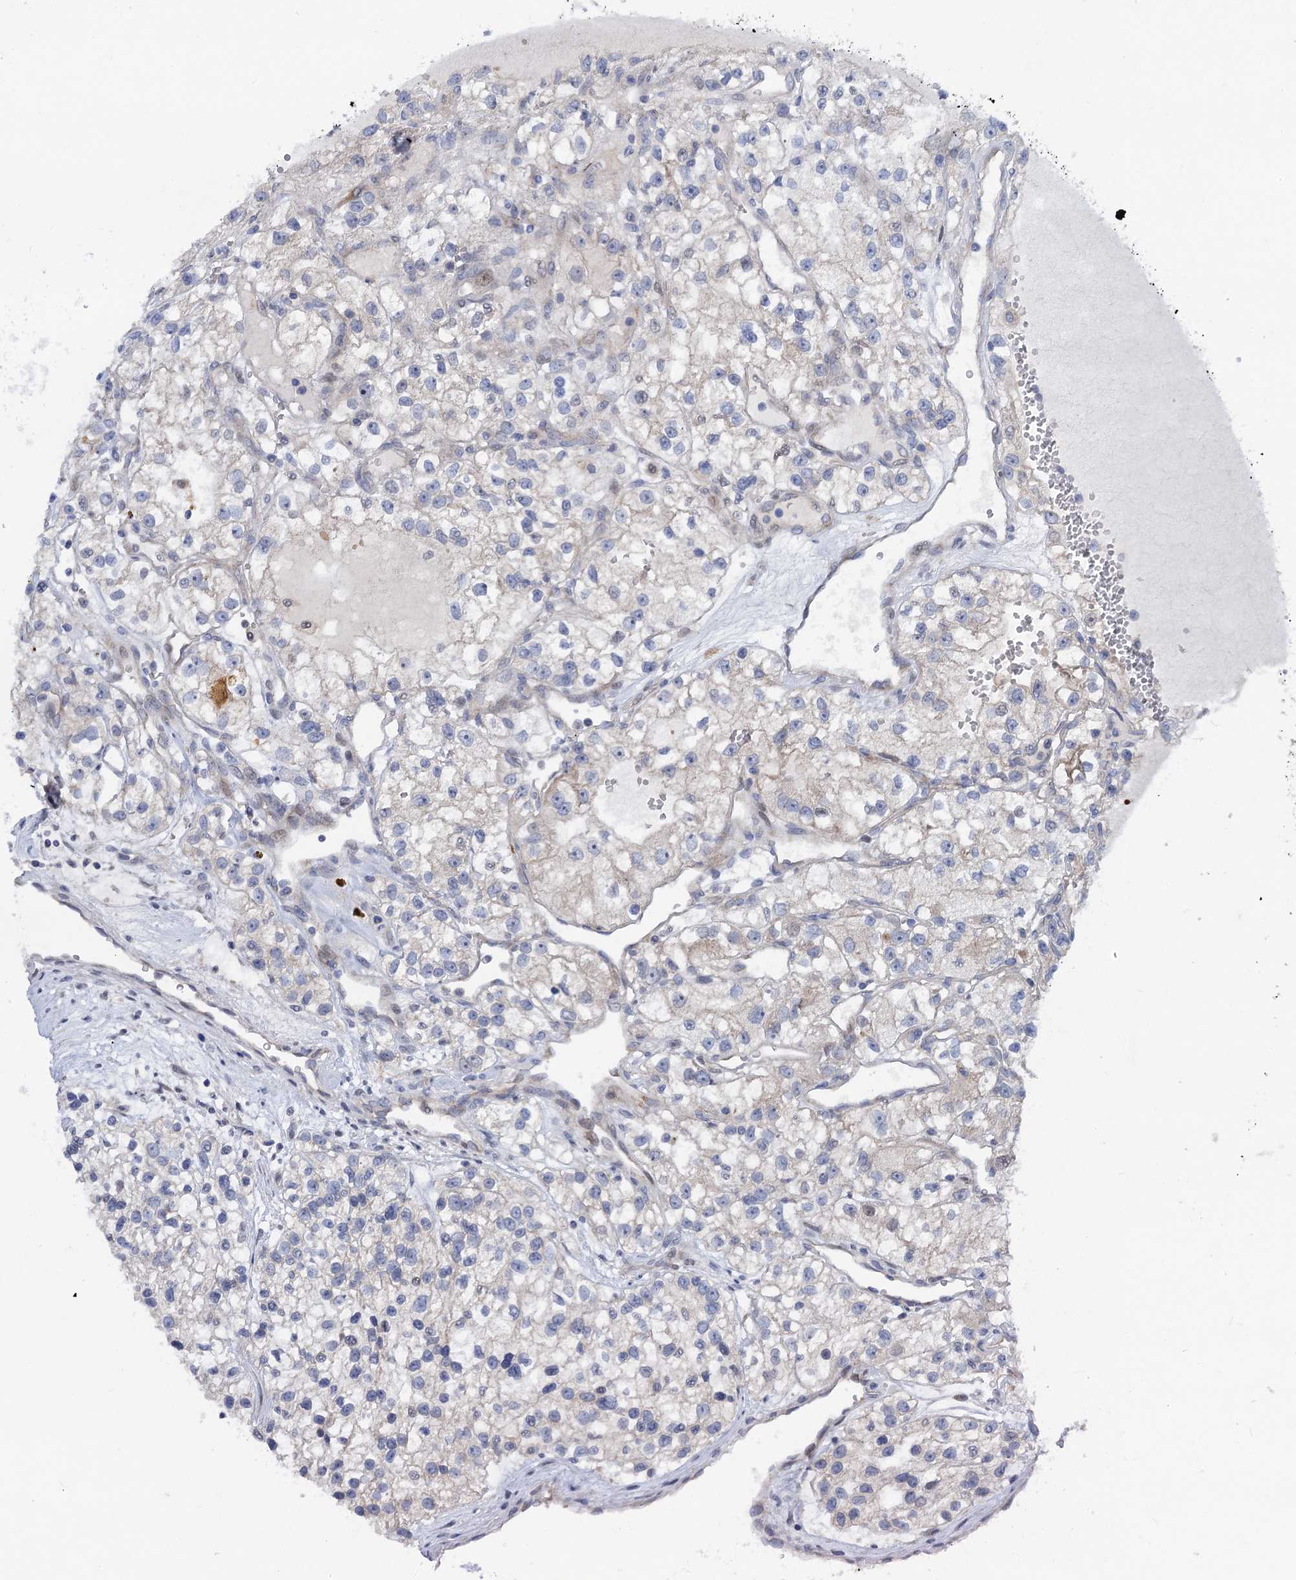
{"staining": {"intensity": "negative", "quantity": "none", "location": "none"}, "tissue": "renal cancer", "cell_type": "Tumor cells", "image_type": "cancer", "snomed": [{"axis": "morphology", "description": "Adenocarcinoma, NOS"}, {"axis": "topography", "description": "Kidney"}], "caption": "Human renal cancer (adenocarcinoma) stained for a protein using immunohistochemistry displays no expression in tumor cells.", "gene": "QPCTL", "patient": {"sex": "female", "age": 57}}